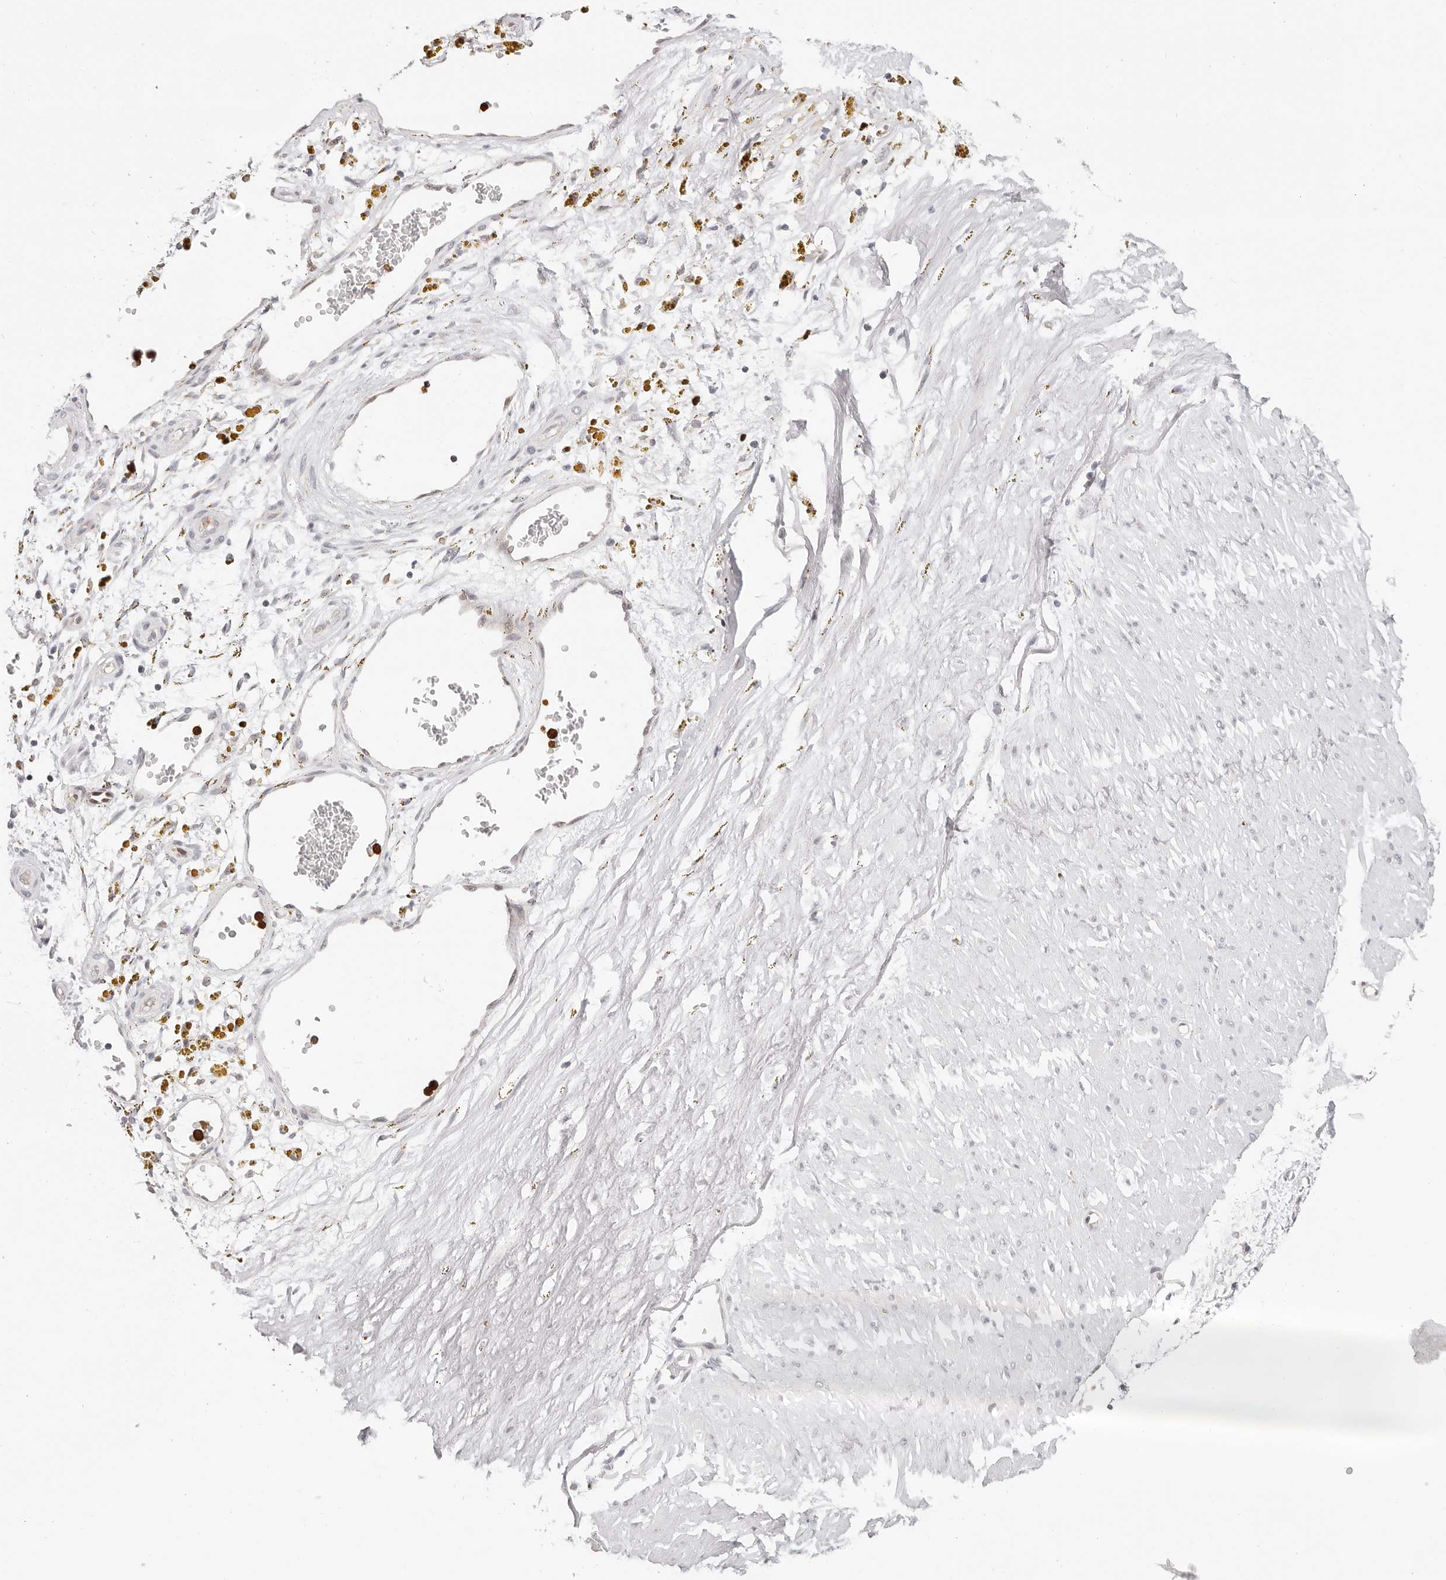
{"staining": {"intensity": "negative", "quantity": "none", "location": "none"}, "tissue": "adipose tissue", "cell_type": "Adipocytes", "image_type": "normal", "snomed": [{"axis": "morphology", "description": "Normal tissue, NOS"}, {"axis": "topography", "description": "Soft tissue"}], "caption": "This photomicrograph is of benign adipose tissue stained with immunohistochemistry (IHC) to label a protein in brown with the nuclei are counter-stained blue. There is no expression in adipocytes.", "gene": "AFDN", "patient": {"sex": "male", "age": 72}}